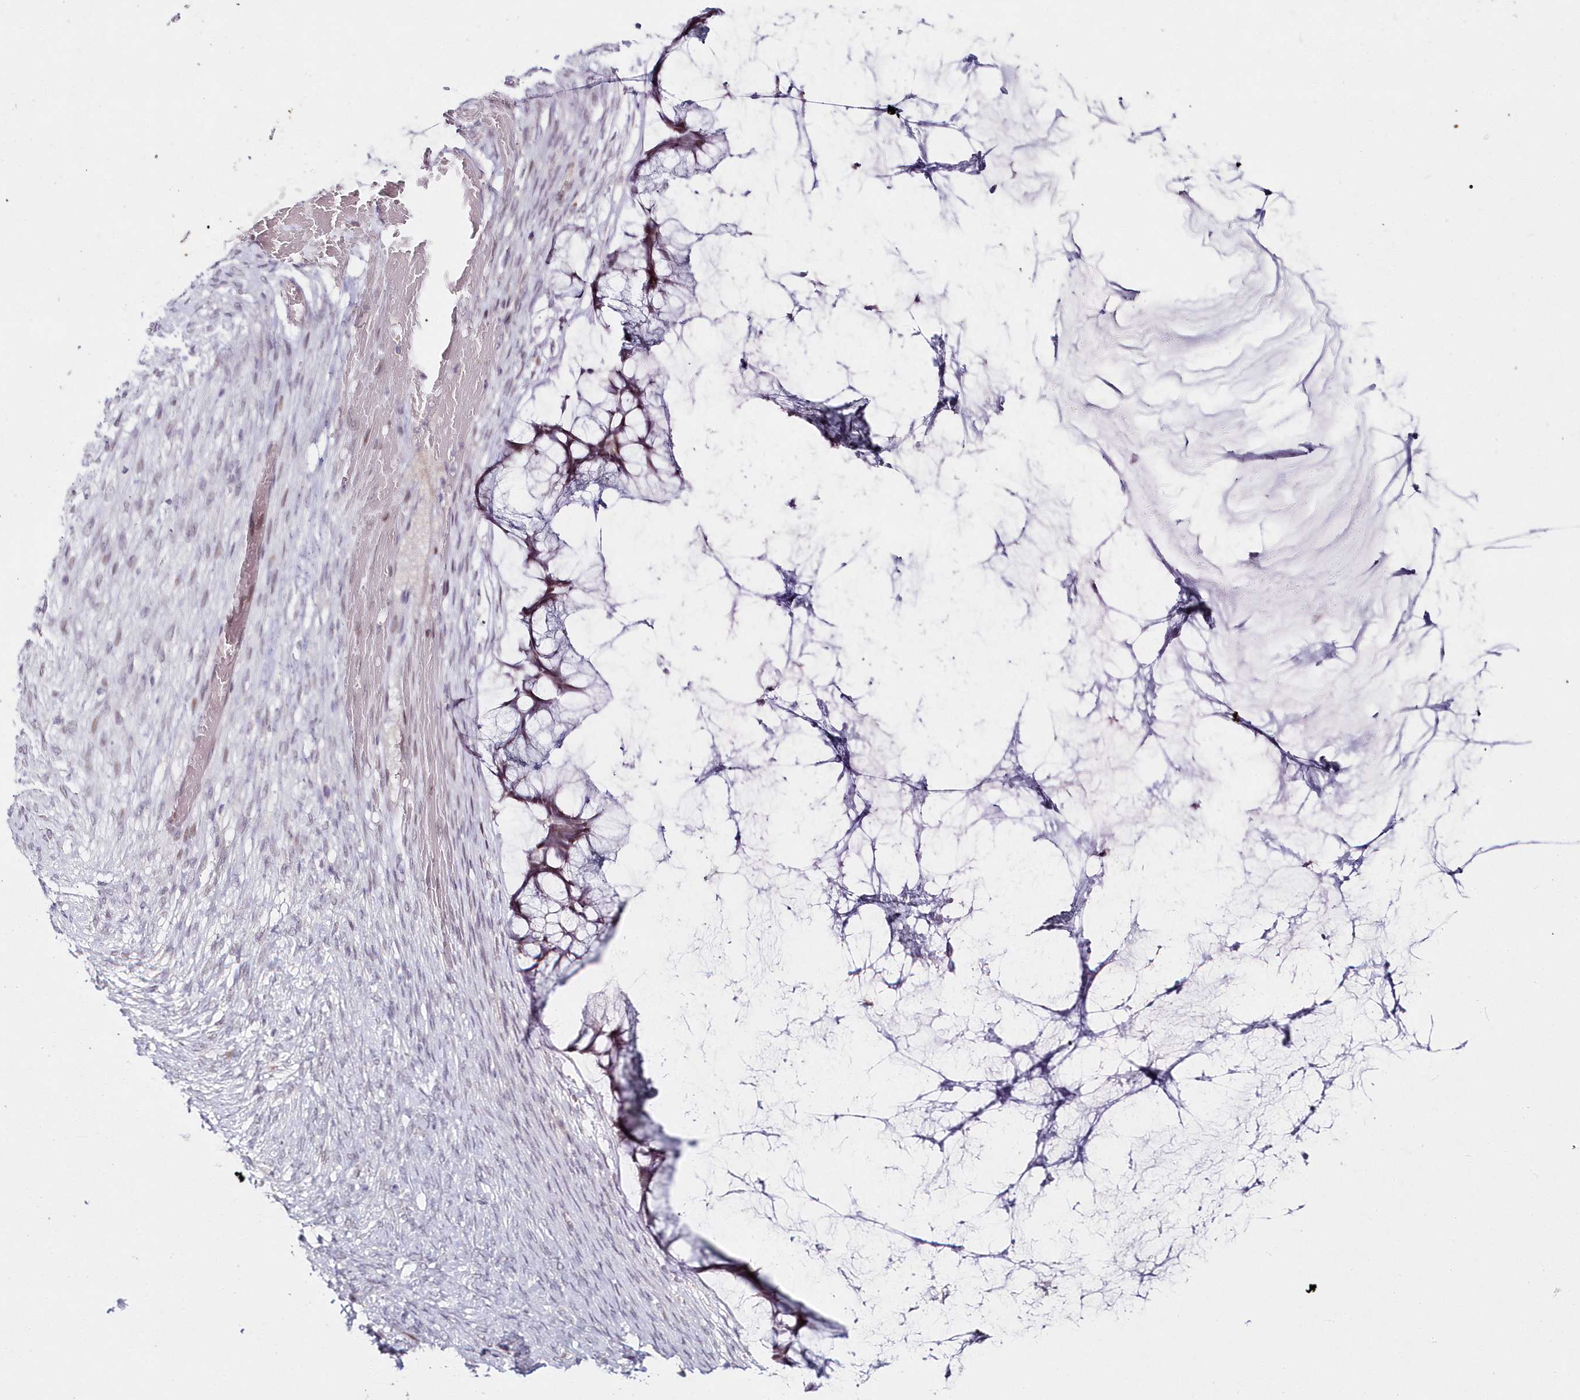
{"staining": {"intensity": "weak", "quantity": "25%-75%", "location": "cytoplasmic/membranous,nuclear"}, "tissue": "ovarian cancer", "cell_type": "Tumor cells", "image_type": "cancer", "snomed": [{"axis": "morphology", "description": "Cystadenocarcinoma, mucinous, NOS"}, {"axis": "topography", "description": "Ovary"}], "caption": "IHC of ovarian cancer shows low levels of weak cytoplasmic/membranous and nuclear positivity in approximately 25%-75% of tumor cells. The protein of interest is shown in brown color, while the nuclei are stained blue.", "gene": "HYCC2", "patient": {"sex": "female", "age": 42}}